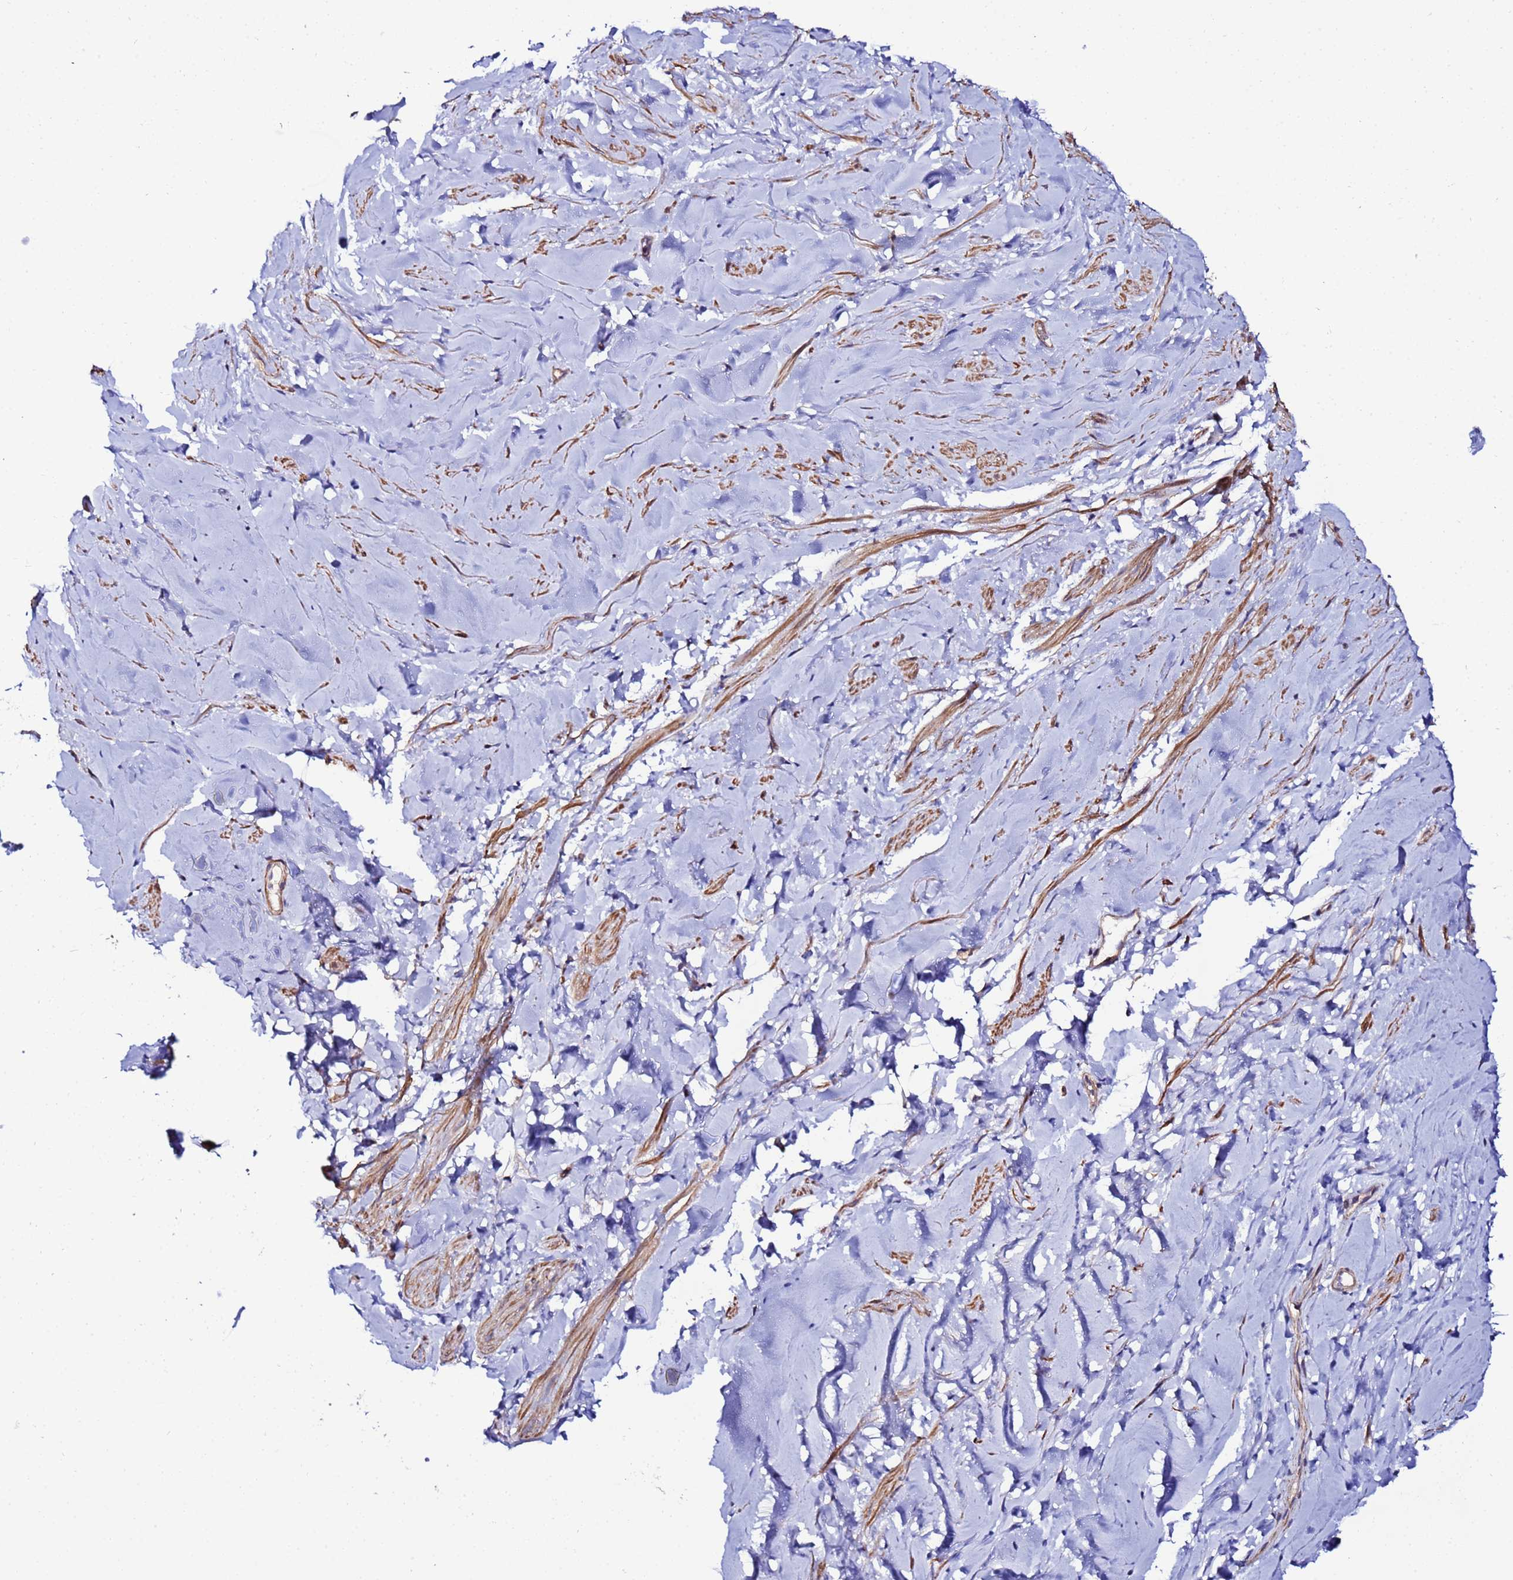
{"staining": {"intensity": "moderate", "quantity": ">75%", "location": "cytoplasmic/membranous"}, "tissue": "smooth muscle", "cell_type": "Smooth muscle cells", "image_type": "normal", "snomed": [{"axis": "morphology", "description": "Normal tissue, NOS"}, {"axis": "topography", "description": "Smooth muscle"}, {"axis": "topography", "description": "Peripheral nerve tissue"}], "caption": "Brown immunohistochemical staining in unremarkable human smooth muscle exhibits moderate cytoplasmic/membranous staining in approximately >75% of smooth muscle cells. (DAB (3,3'-diaminobenzidine) = brown stain, brightfield microscopy at high magnification).", "gene": "JRKL", "patient": {"sex": "male", "age": 69}}